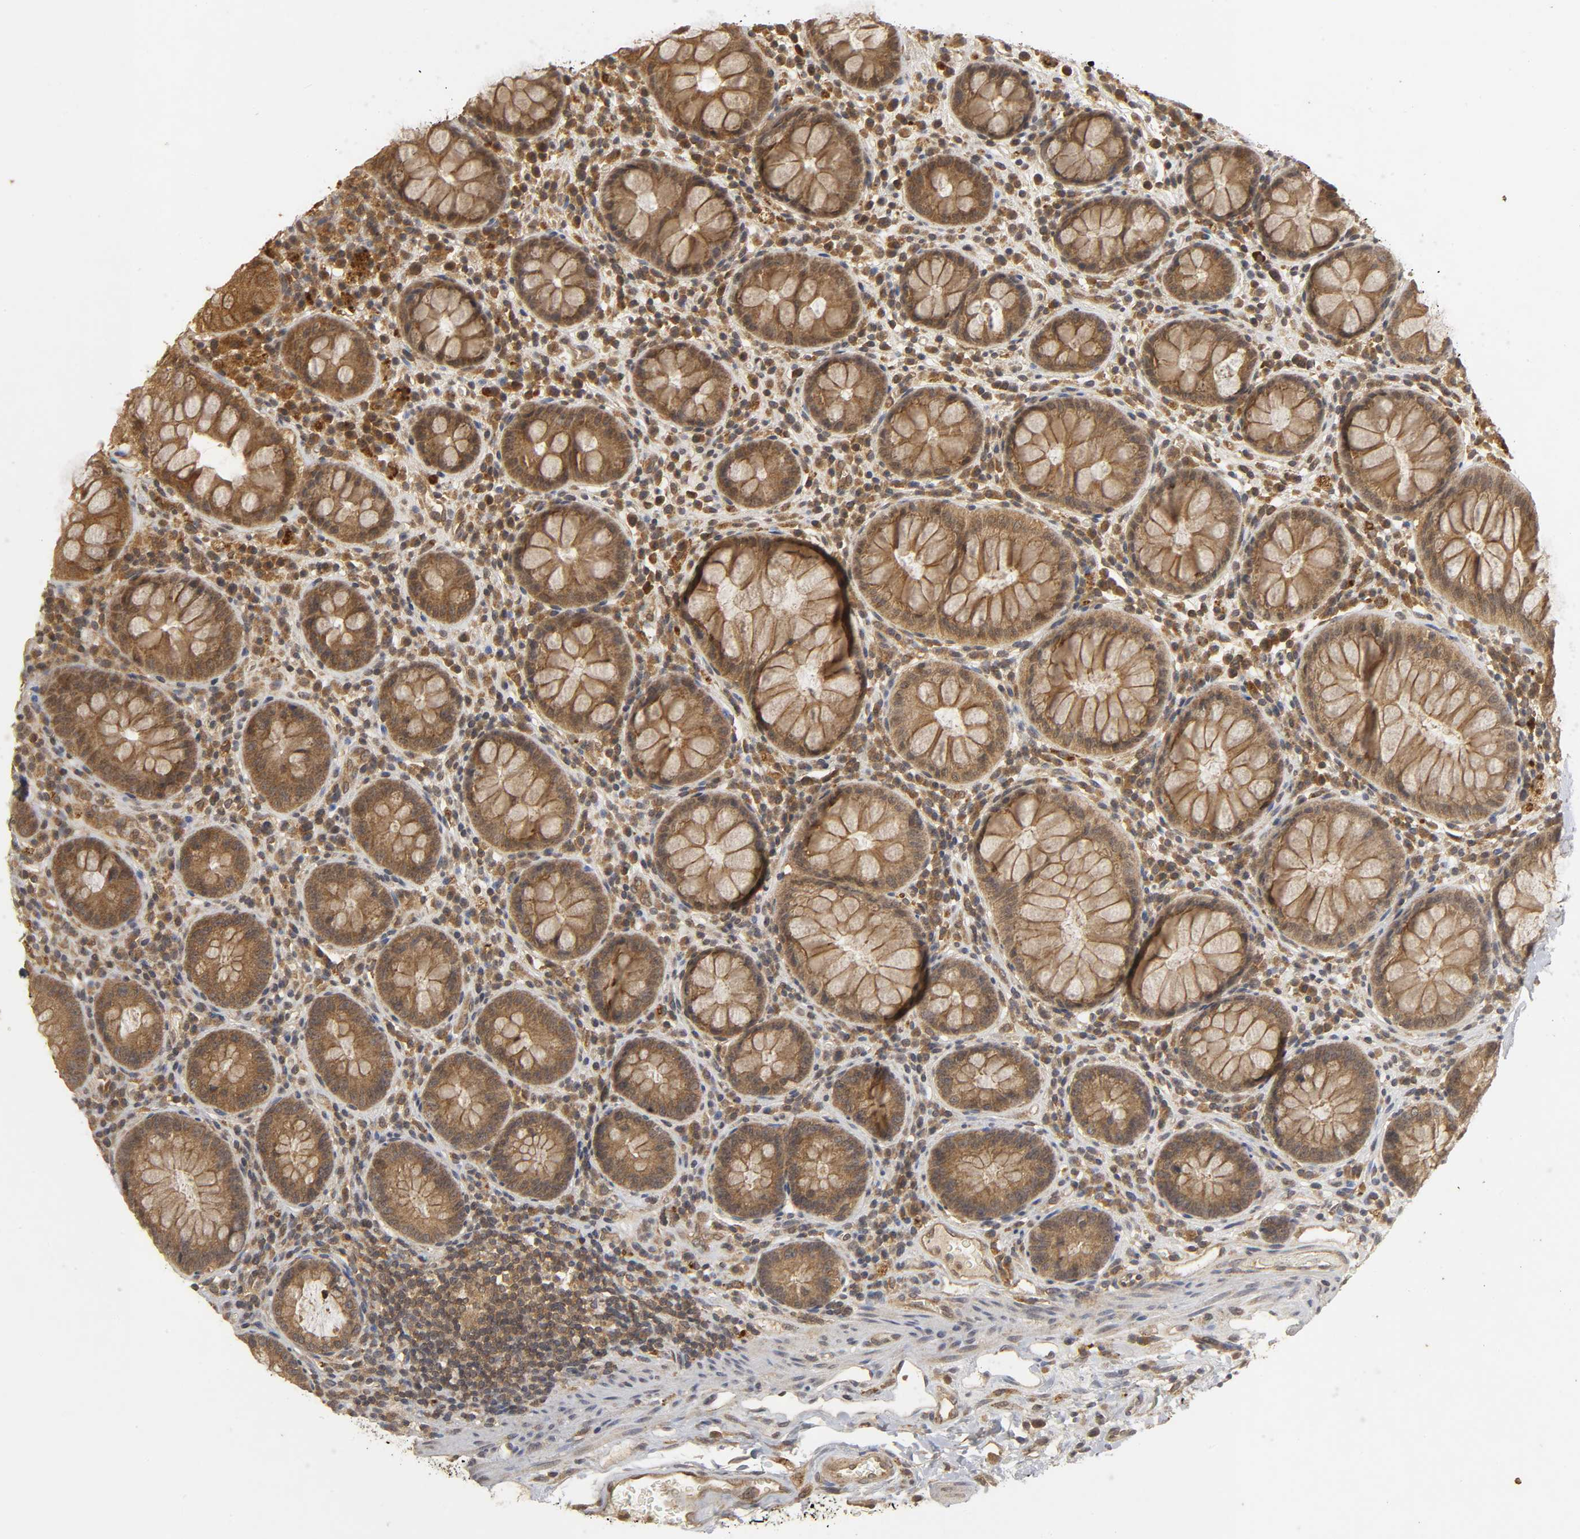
{"staining": {"intensity": "moderate", "quantity": ">75%", "location": "cytoplasmic/membranous"}, "tissue": "colon", "cell_type": "Endothelial cells", "image_type": "normal", "snomed": [{"axis": "morphology", "description": "Normal tissue, NOS"}, {"axis": "topography", "description": "Colon"}], "caption": "IHC (DAB) staining of normal human colon exhibits moderate cytoplasmic/membranous protein expression in about >75% of endothelial cells. The staining was performed using DAB to visualize the protein expression in brown, while the nuclei were stained in blue with hematoxylin (Magnification: 20x).", "gene": "TRAF6", "patient": {"sex": "female", "age": 46}}